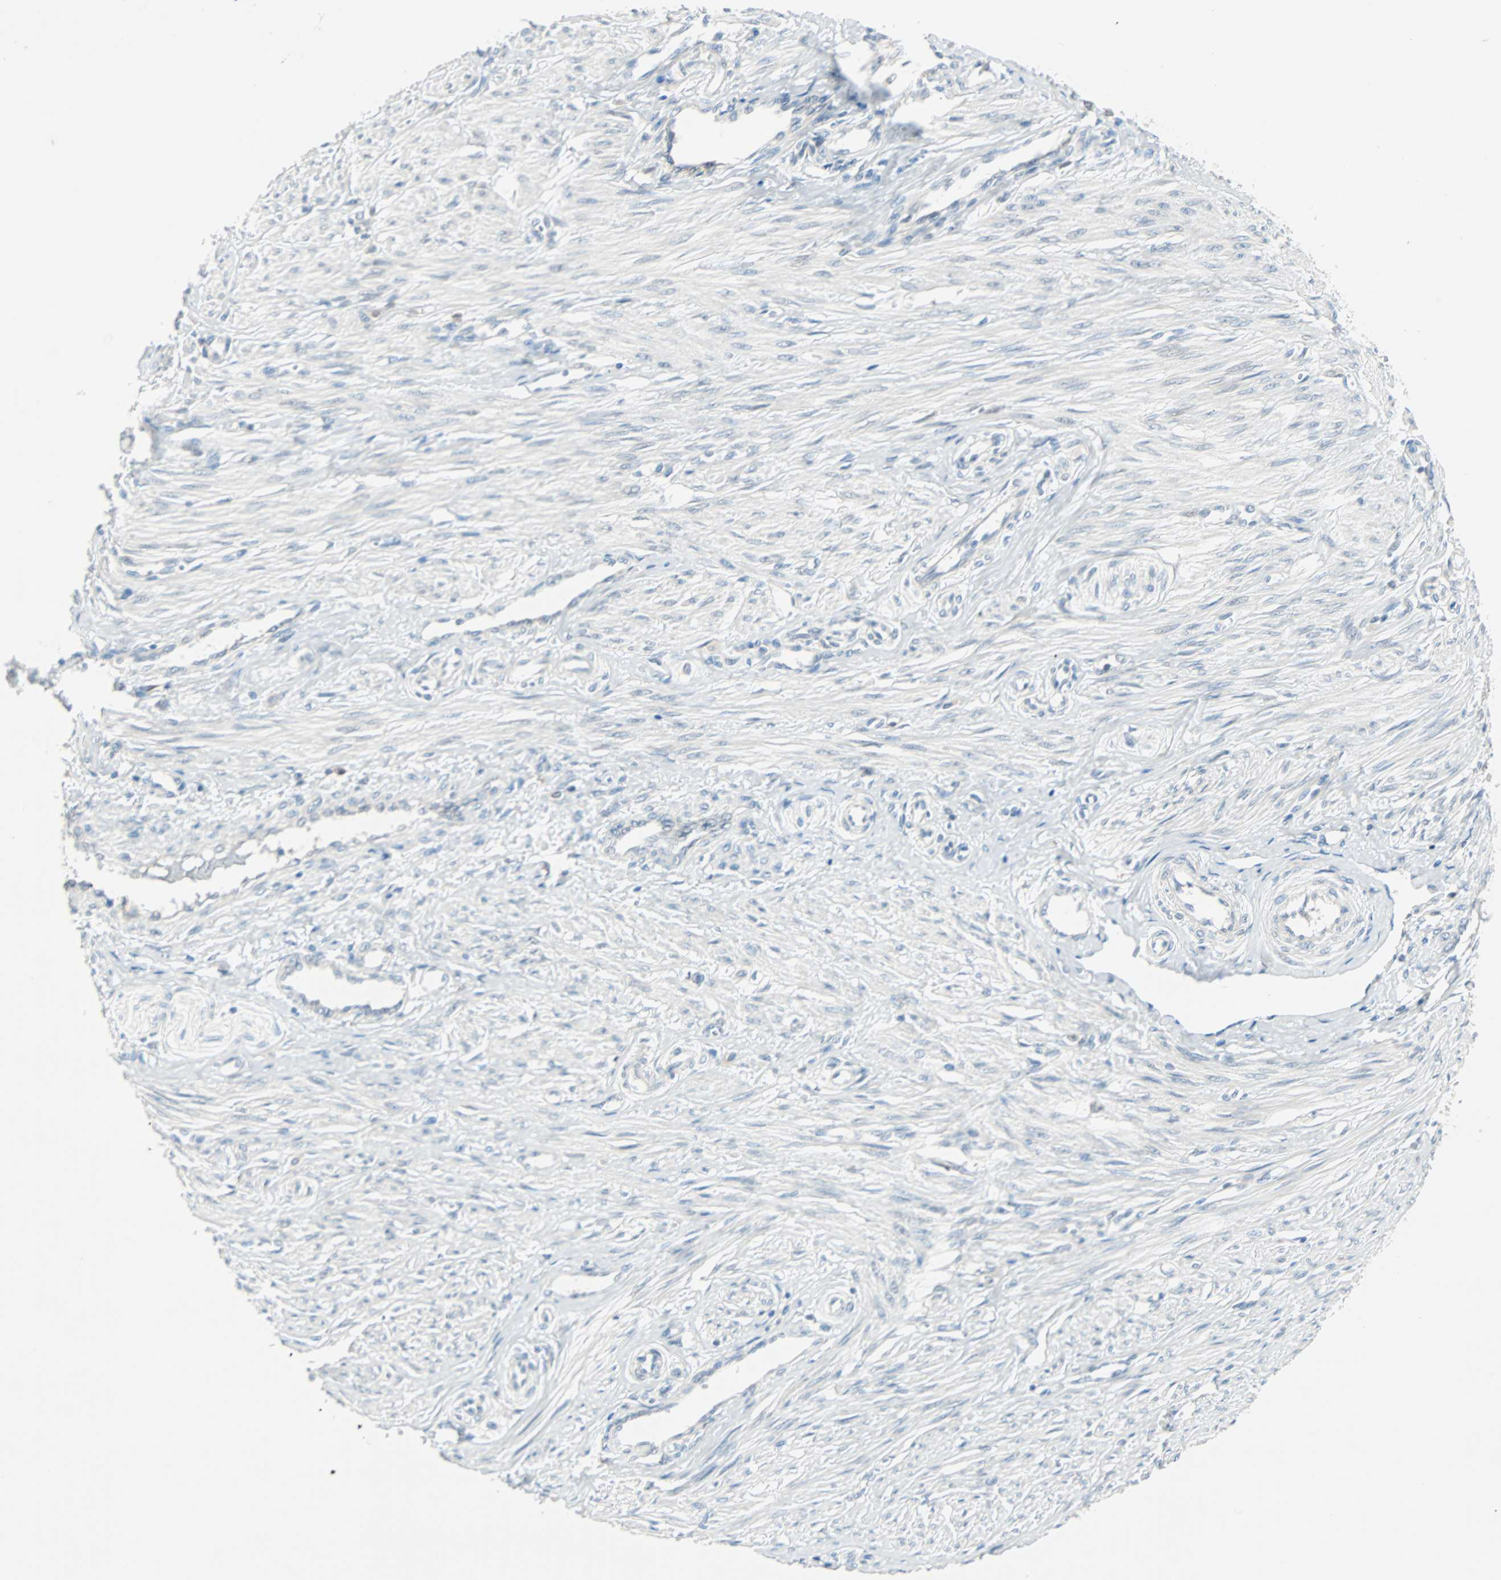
{"staining": {"intensity": "negative", "quantity": "none", "location": "none"}, "tissue": "smooth muscle", "cell_type": "Smooth muscle cells", "image_type": "normal", "snomed": [{"axis": "morphology", "description": "Normal tissue, NOS"}, {"axis": "topography", "description": "Smooth muscle"}, {"axis": "topography", "description": "Uterus"}], "caption": "High magnification brightfield microscopy of benign smooth muscle stained with DAB (brown) and counterstained with hematoxylin (blue): smooth muscle cells show no significant staining.", "gene": "SMIM8", "patient": {"sex": "female", "age": 39}}